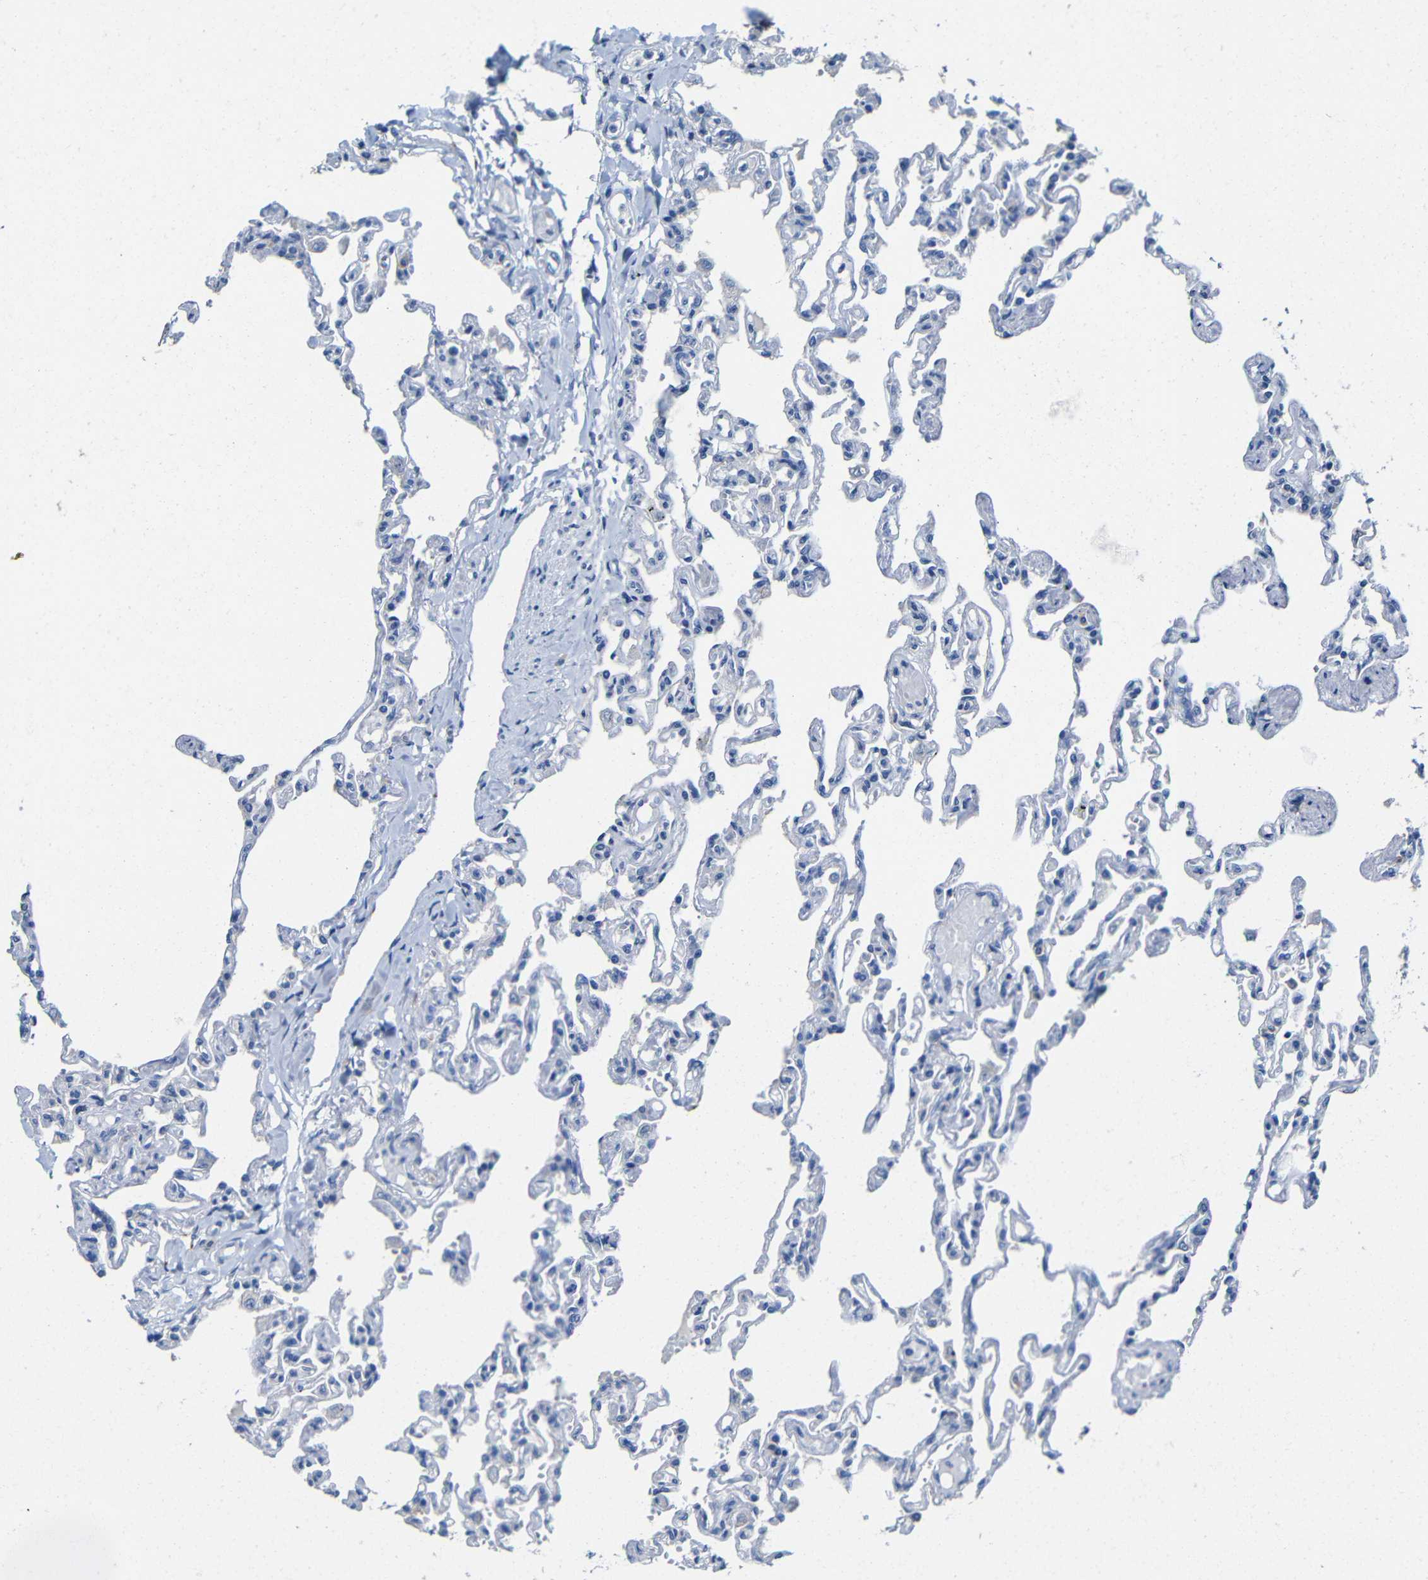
{"staining": {"intensity": "negative", "quantity": "none", "location": "none"}, "tissue": "lung", "cell_type": "Alveolar cells", "image_type": "normal", "snomed": [{"axis": "morphology", "description": "Normal tissue, NOS"}, {"axis": "topography", "description": "Lung"}], "caption": "Protein analysis of normal lung displays no significant expression in alveolar cells. Nuclei are stained in blue.", "gene": "ACKR2", "patient": {"sex": "male", "age": 21}}